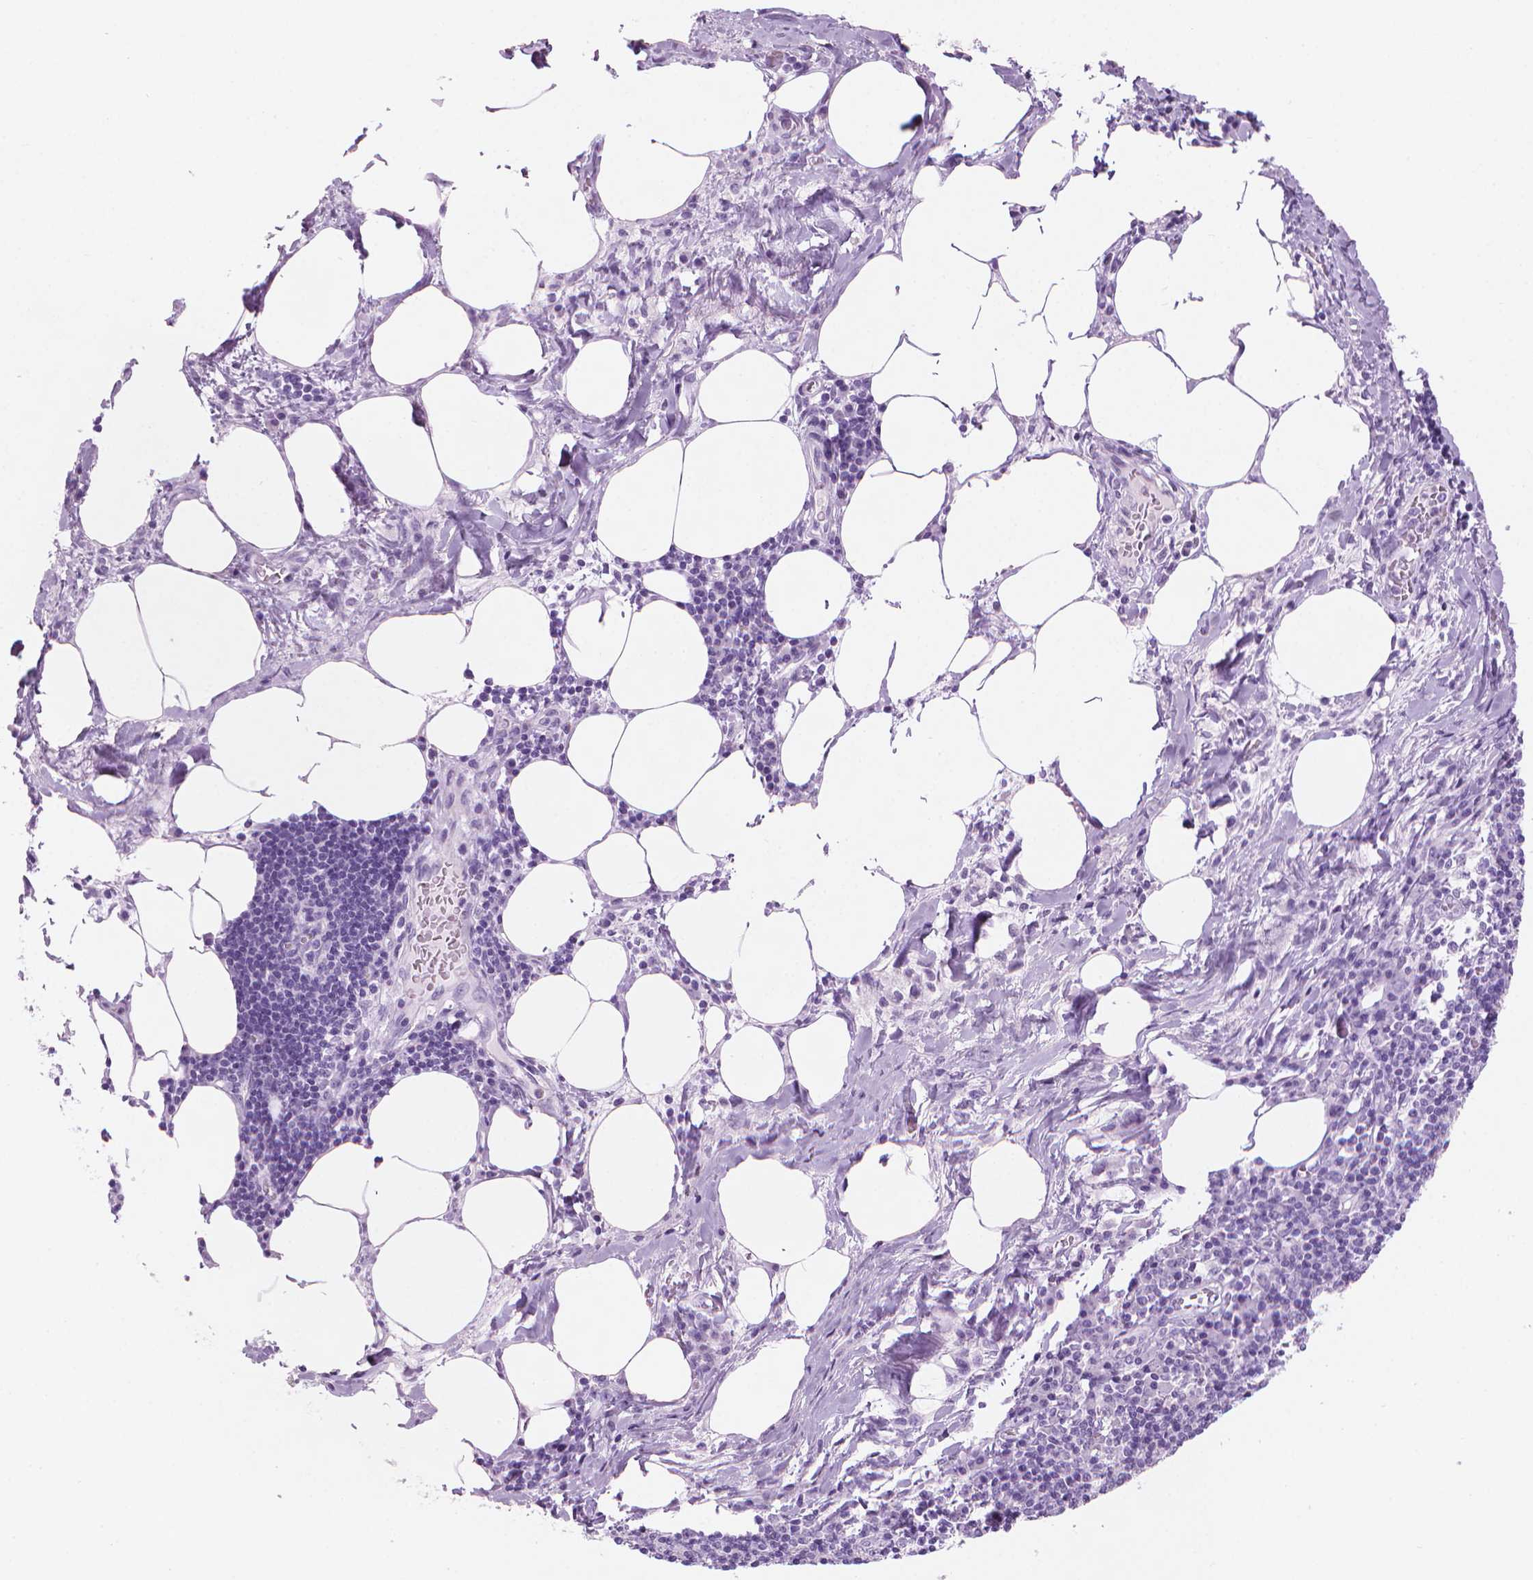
{"staining": {"intensity": "negative", "quantity": "none", "location": "none"}, "tissue": "lymph node", "cell_type": "Germinal center cells", "image_type": "normal", "snomed": [{"axis": "morphology", "description": "Normal tissue, NOS"}, {"axis": "topography", "description": "Lymph node"}], "caption": "This is an IHC micrograph of benign human lymph node. There is no positivity in germinal center cells.", "gene": "TTC29", "patient": {"sex": "male", "age": 67}}